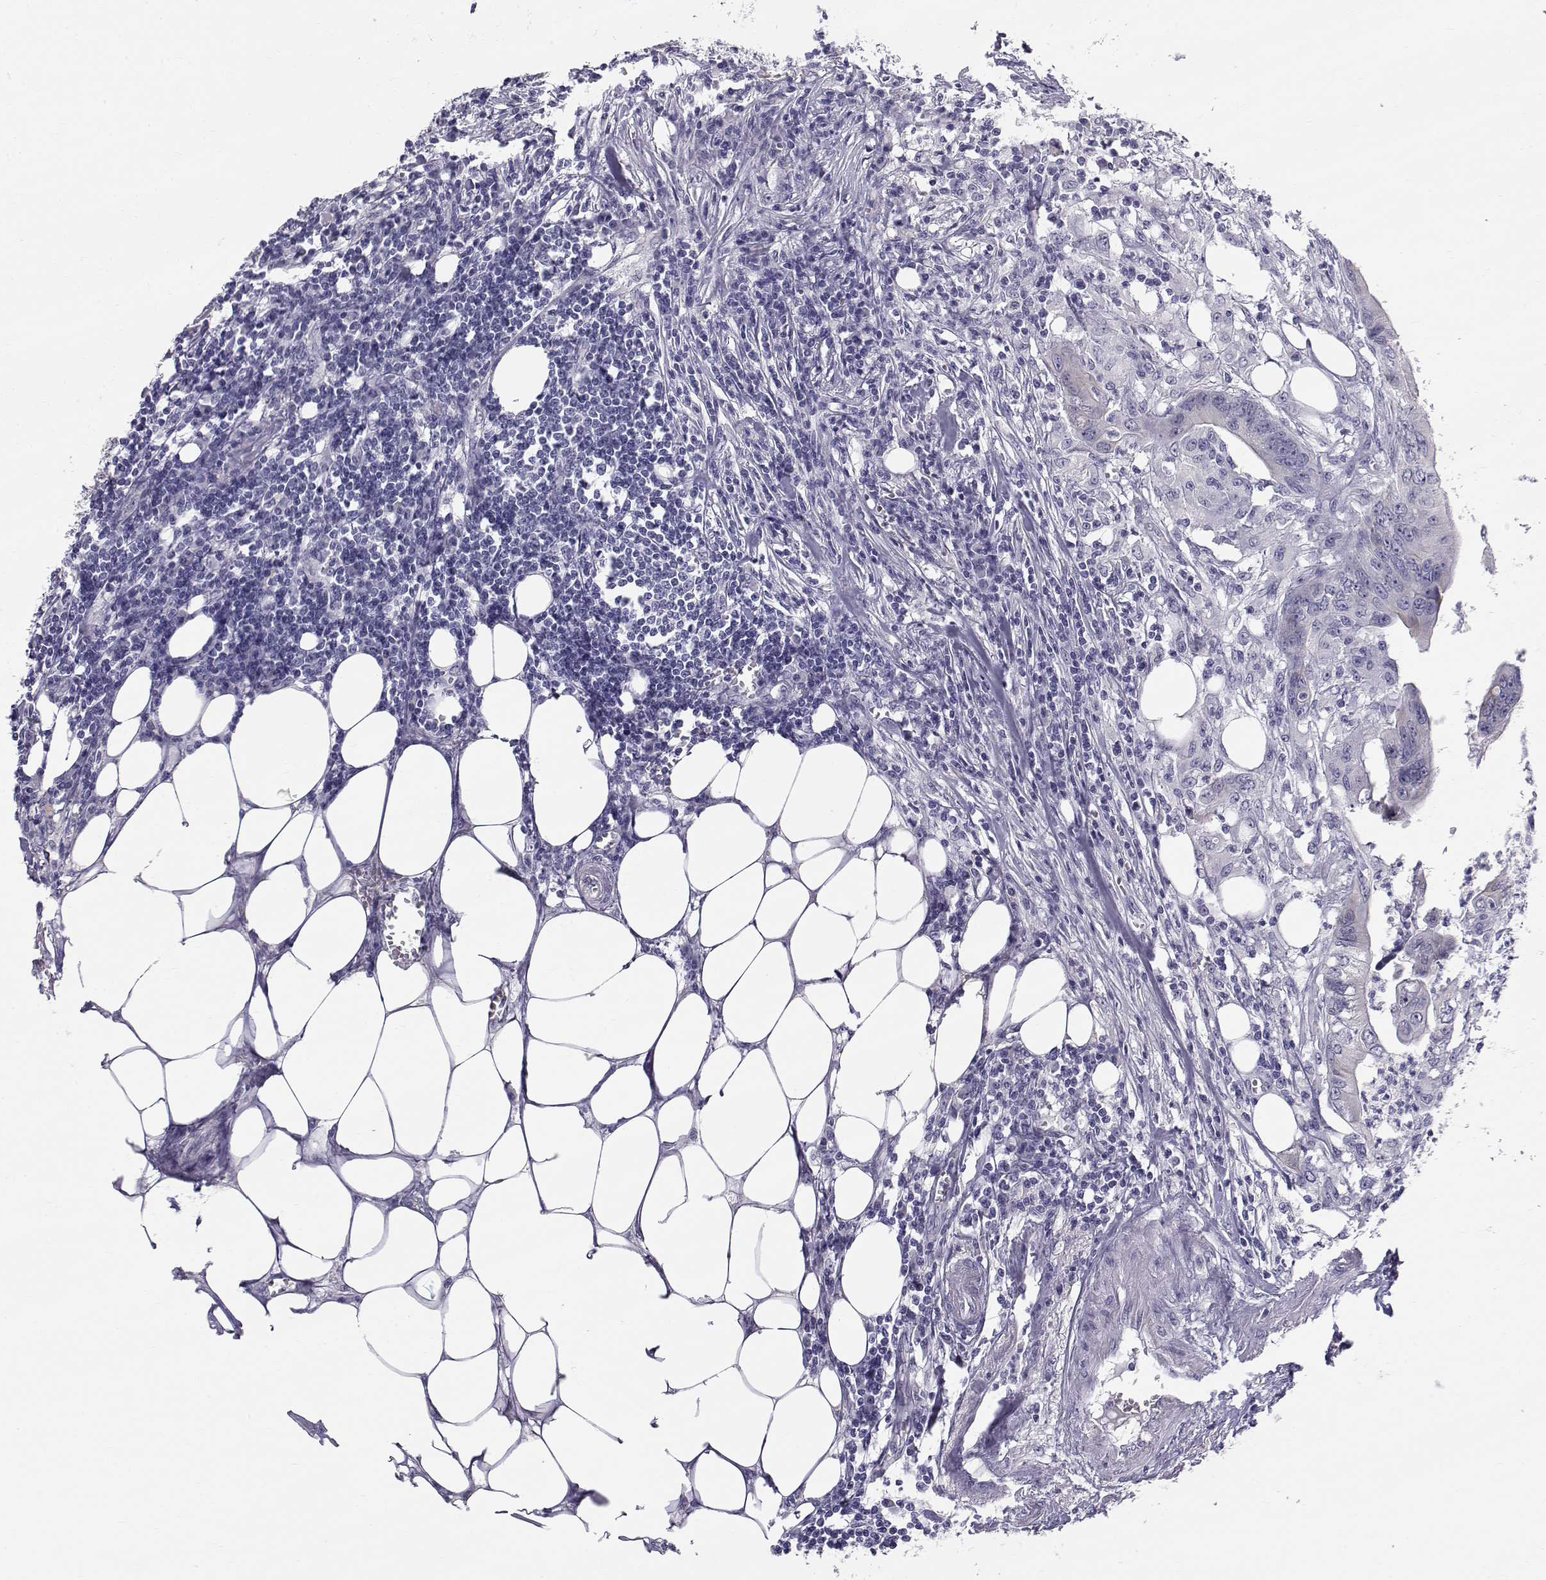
{"staining": {"intensity": "weak", "quantity": "<25%", "location": "cytoplasmic/membranous"}, "tissue": "colorectal cancer", "cell_type": "Tumor cells", "image_type": "cancer", "snomed": [{"axis": "morphology", "description": "Adenocarcinoma, NOS"}, {"axis": "topography", "description": "Colon"}], "caption": "Image shows no significant protein staining in tumor cells of colorectal adenocarcinoma.", "gene": "RNASE12", "patient": {"sex": "male", "age": 84}}